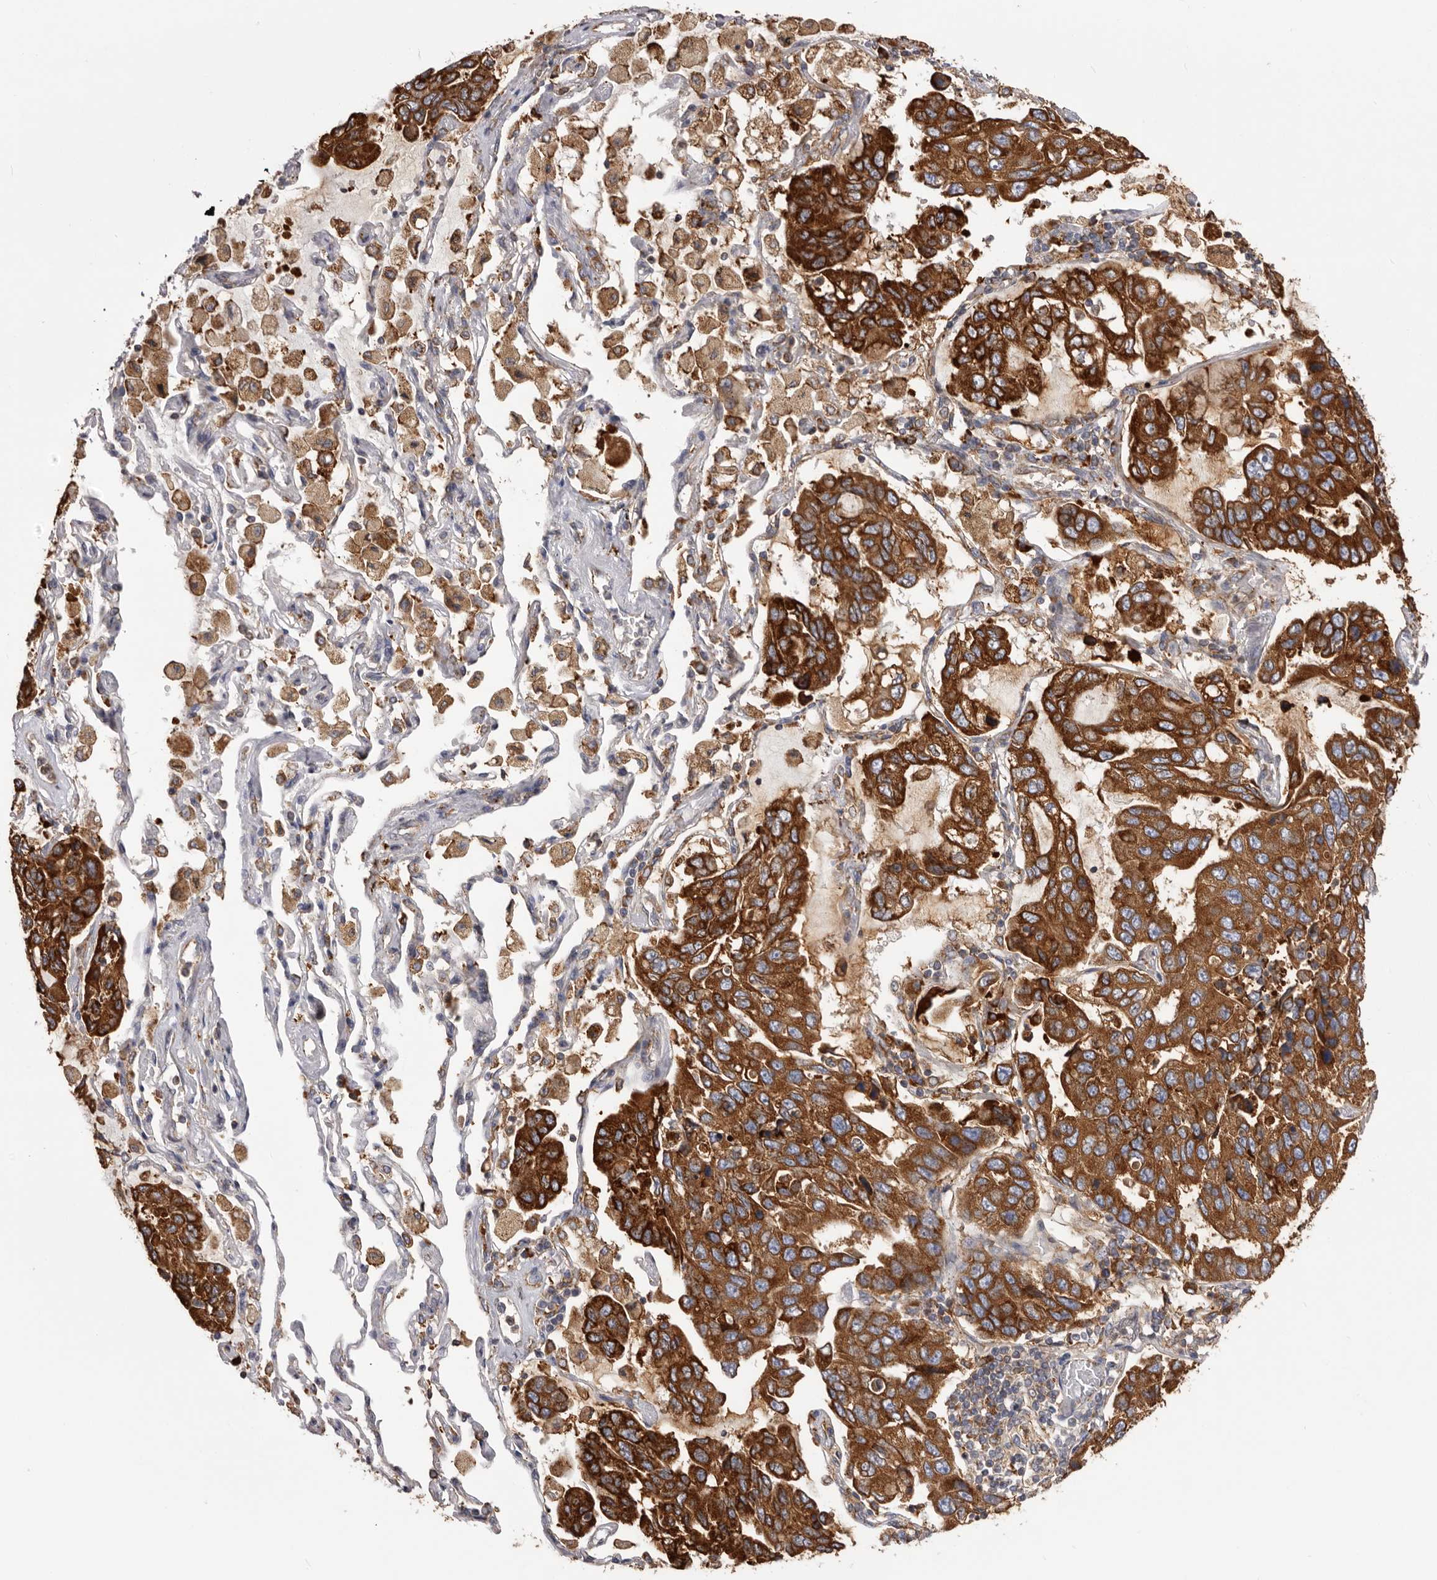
{"staining": {"intensity": "strong", "quantity": ">75%", "location": "cytoplasmic/membranous"}, "tissue": "lung cancer", "cell_type": "Tumor cells", "image_type": "cancer", "snomed": [{"axis": "morphology", "description": "Adenocarcinoma, NOS"}, {"axis": "topography", "description": "Lung"}], "caption": "Tumor cells reveal strong cytoplasmic/membranous staining in about >75% of cells in adenocarcinoma (lung).", "gene": "QRSL1", "patient": {"sex": "male", "age": 64}}